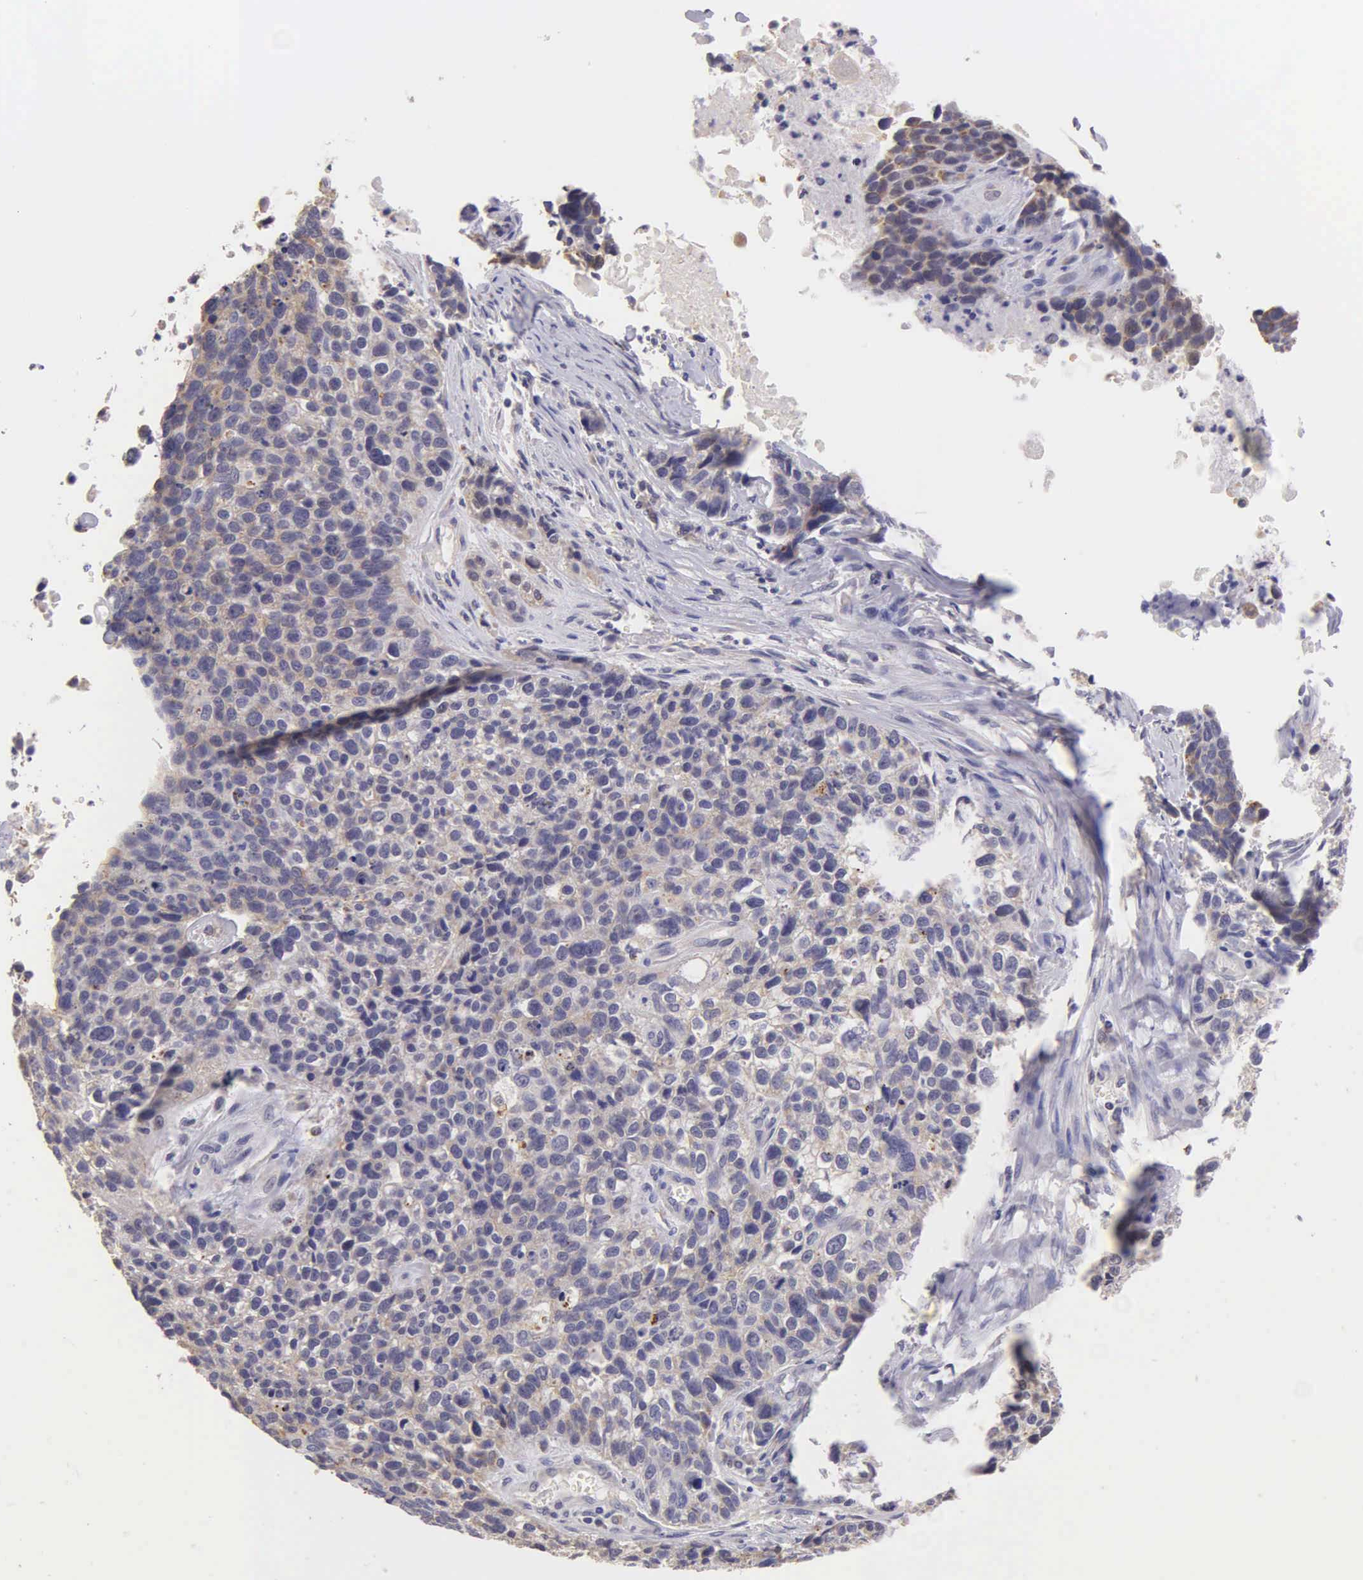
{"staining": {"intensity": "weak", "quantity": "<25%", "location": "cytoplasmic/membranous"}, "tissue": "lung cancer", "cell_type": "Tumor cells", "image_type": "cancer", "snomed": [{"axis": "morphology", "description": "Squamous cell carcinoma, NOS"}, {"axis": "topography", "description": "Lymph node"}, {"axis": "topography", "description": "Lung"}], "caption": "DAB (3,3'-diaminobenzidine) immunohistochemical staining of squamous cell carcinoma (lung) demonstrates no significant expression in tumor cells.", "gene": "ESR1", "patient": {"sex": "male", "age": 74}}